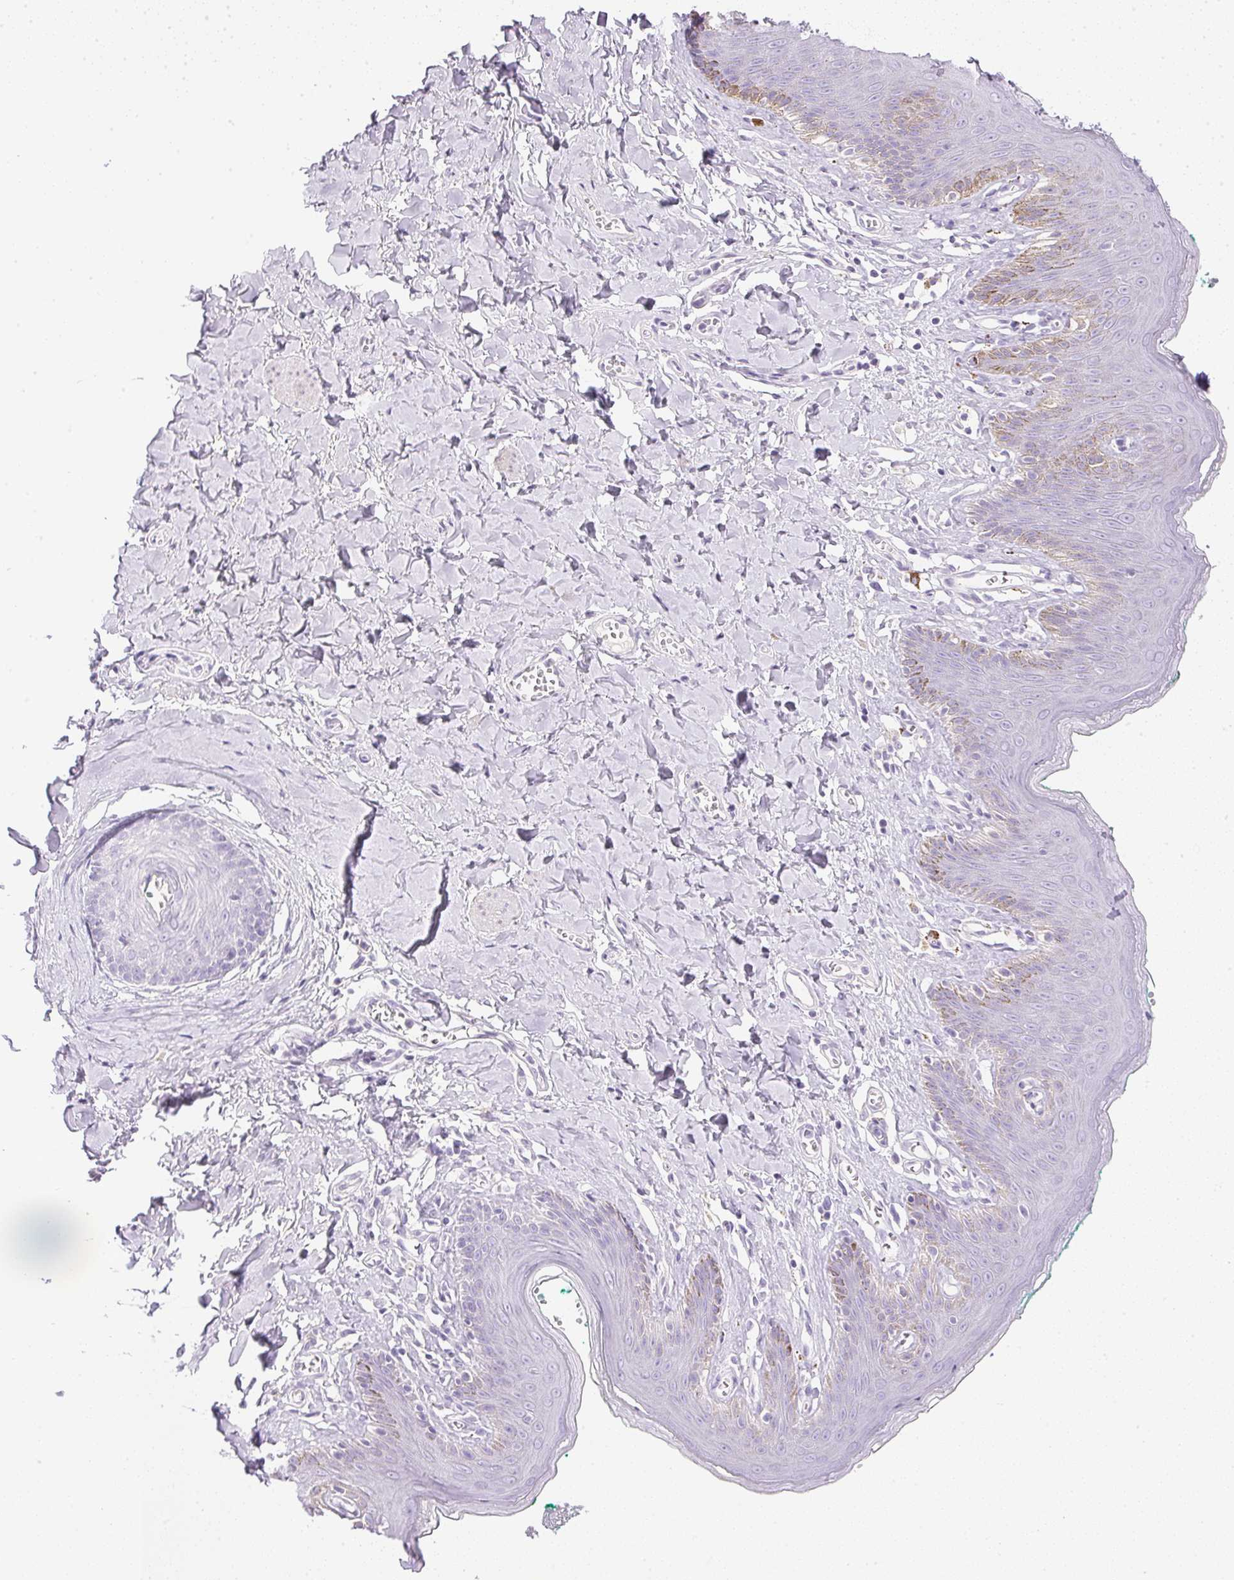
{"staining": {"intensity": "negative", "quantity": "none", "location": "none"}, "tissue": "skin", "cell_type": "Epidermal cells", "image_type": "normal", "snomed": [{"axis": "morphology", "description": "Normal tissue, NOS"}, {"axis": "topography", "description": "Vulva"}, {"axis": "topography", "description": "Peripheral nerve tissue"}], "caption": "Benign skin was stained to show a protein in brown. There is no significant positivity in epidermal cells.", "gene": "CTRL", "patient": {"sex": "female", "age": 66}}